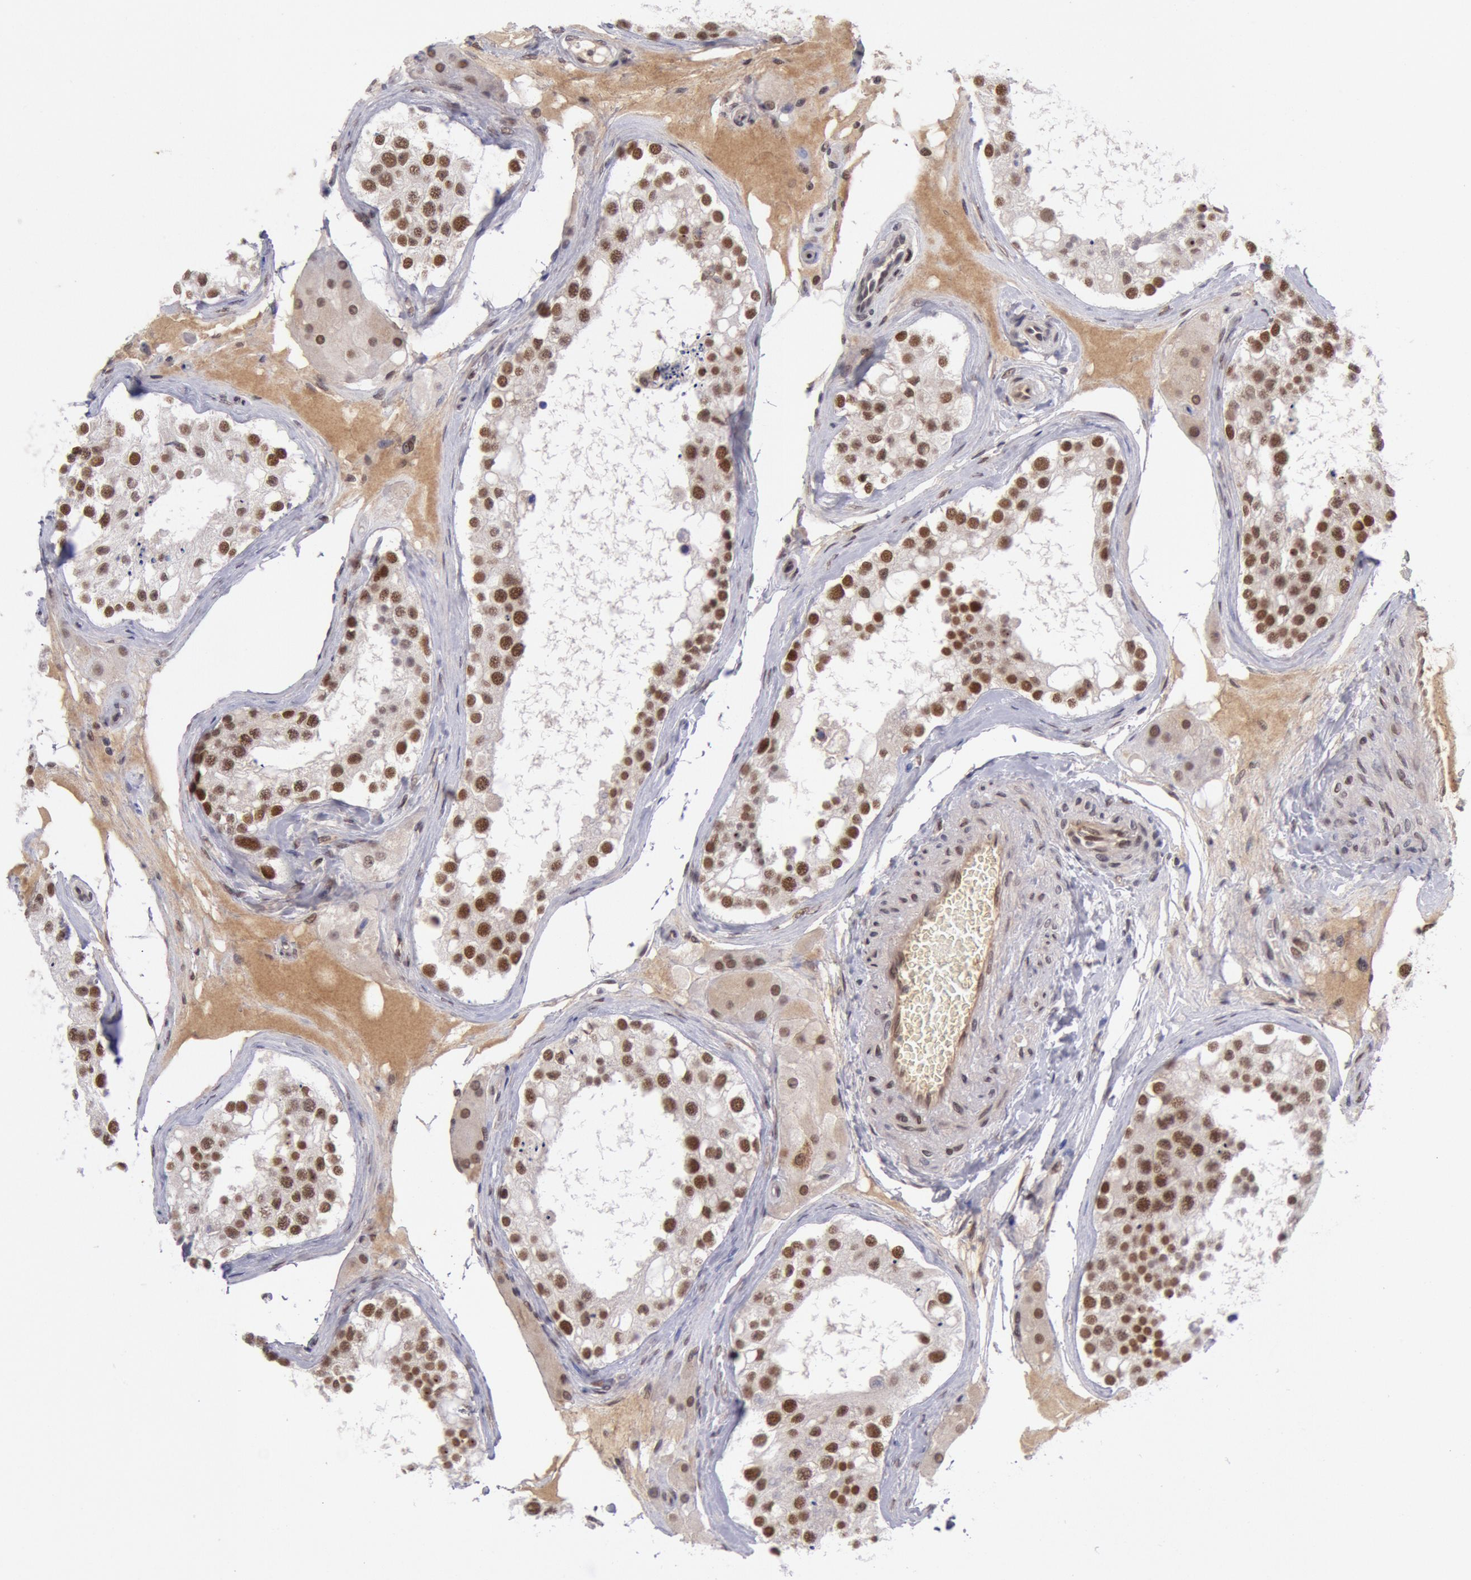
{"staining": {"intensity": "strong", "quantity": ">75%", "location": "nuclear"}, "tissue": "testis", "cell_type": "Cells in seminiferous ducts", "image_type": "normal", "snomed": [{"axis": "morphology", "description": "Normal tissue, NOS"}, {"axis": "topography", "description": "Testis"}], "caption": "Cells in seminiferous ducts demonstrate high levels of strong nuclear positivity in approximately >75% of cells in benign testis.", "gene": "CDKN2B", "patient": {"sex": "male", "age": 68}}